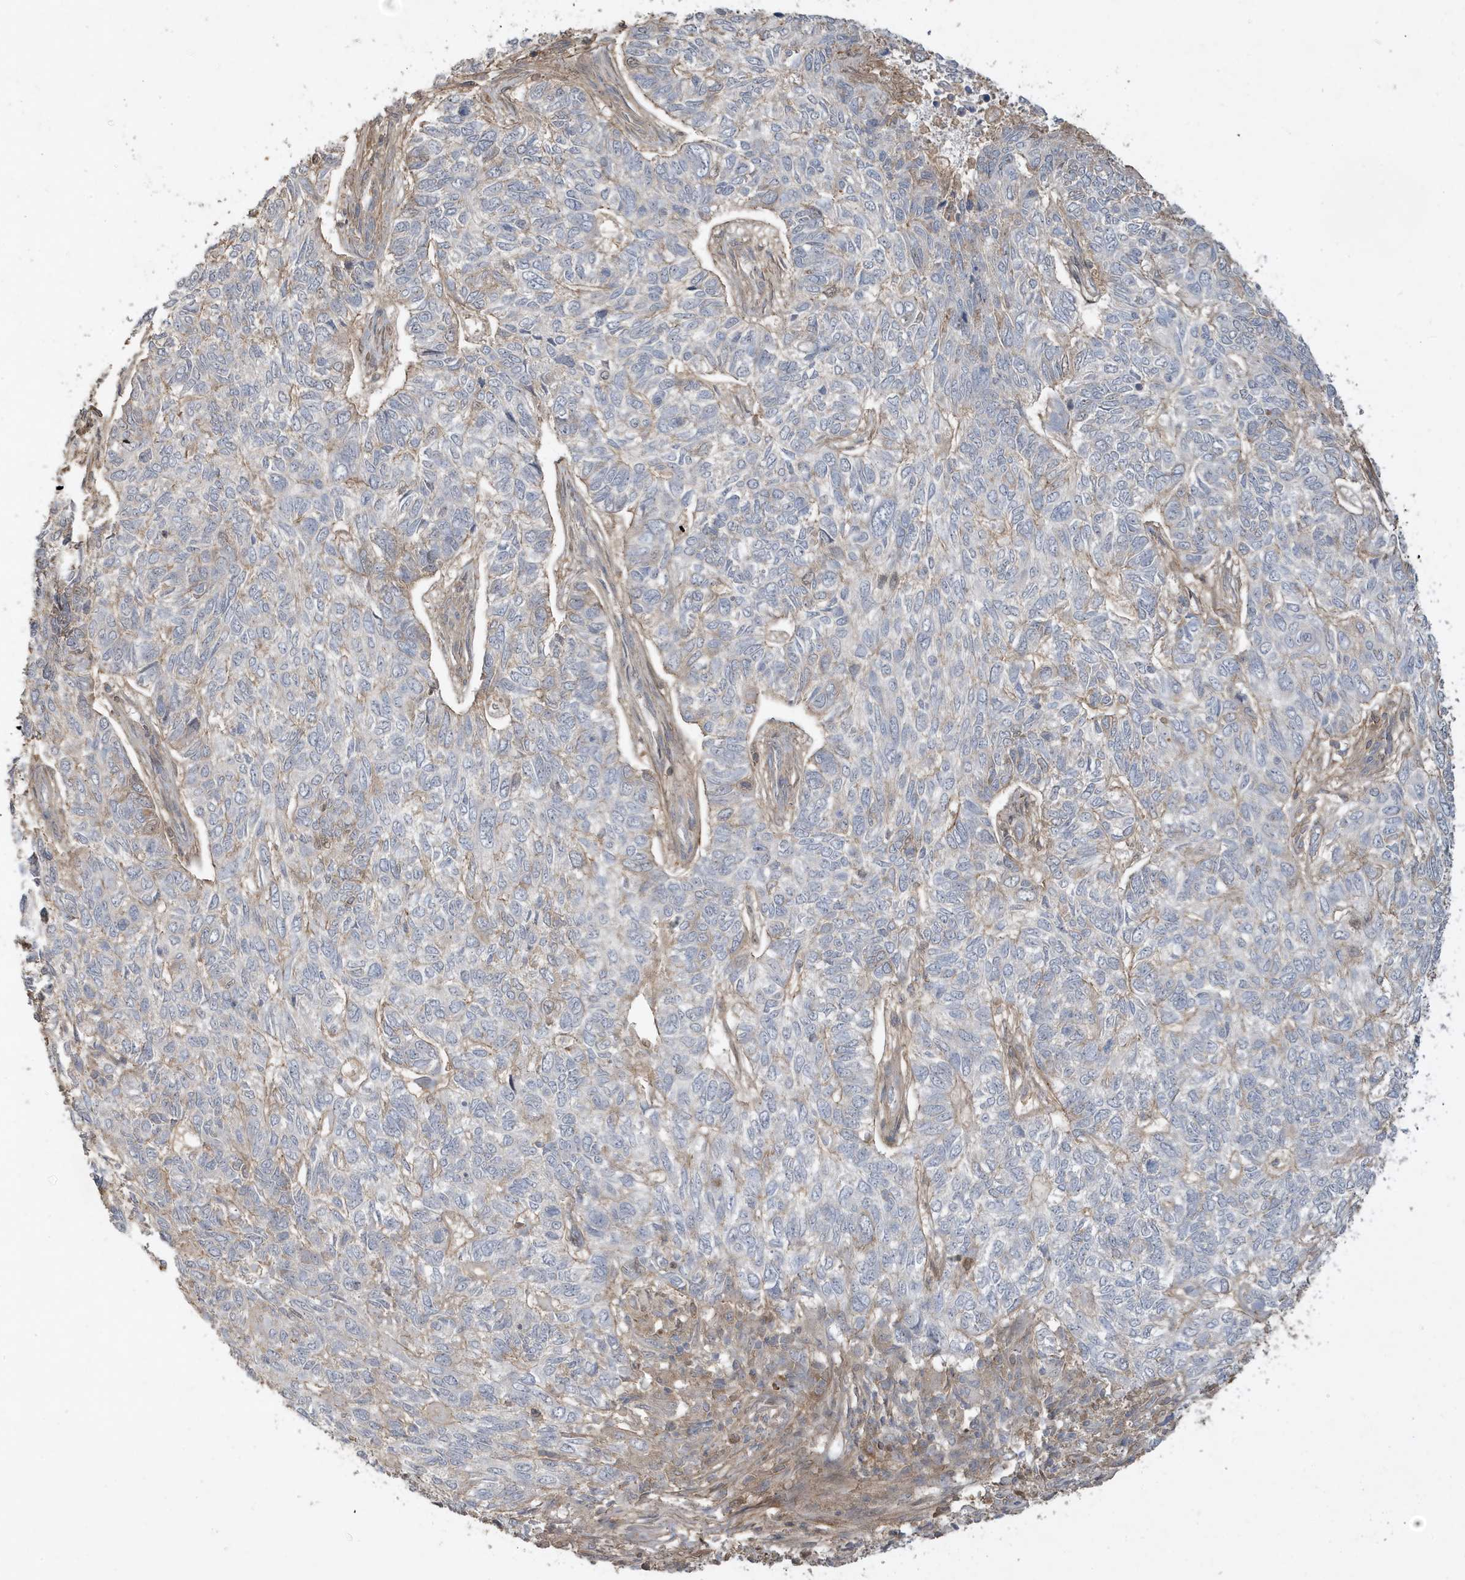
{"staining": {"intensity": "negative", "quantity": "none", "location": "none"}, "tissue": "skin cancer", "cell_type": "Tumor cells", "image_type": "cancer", "snomed": [{"axis": "morphology", "description": "Basal cell carcinoma"}, {"axis": "topography", "description": "Skin"}], "caption": "An IHC micrograph of skin basal cell carcinoma is shown. There is no staining in tumor cells of skin basal cell carcinoma. (DAB (3,3'-diaminobenzidine) immunohistochemistry visualized using brightfield microscopy, high magnification).", "gene": "PRRT3", "patient": {"sex": "female", "age": 65}}